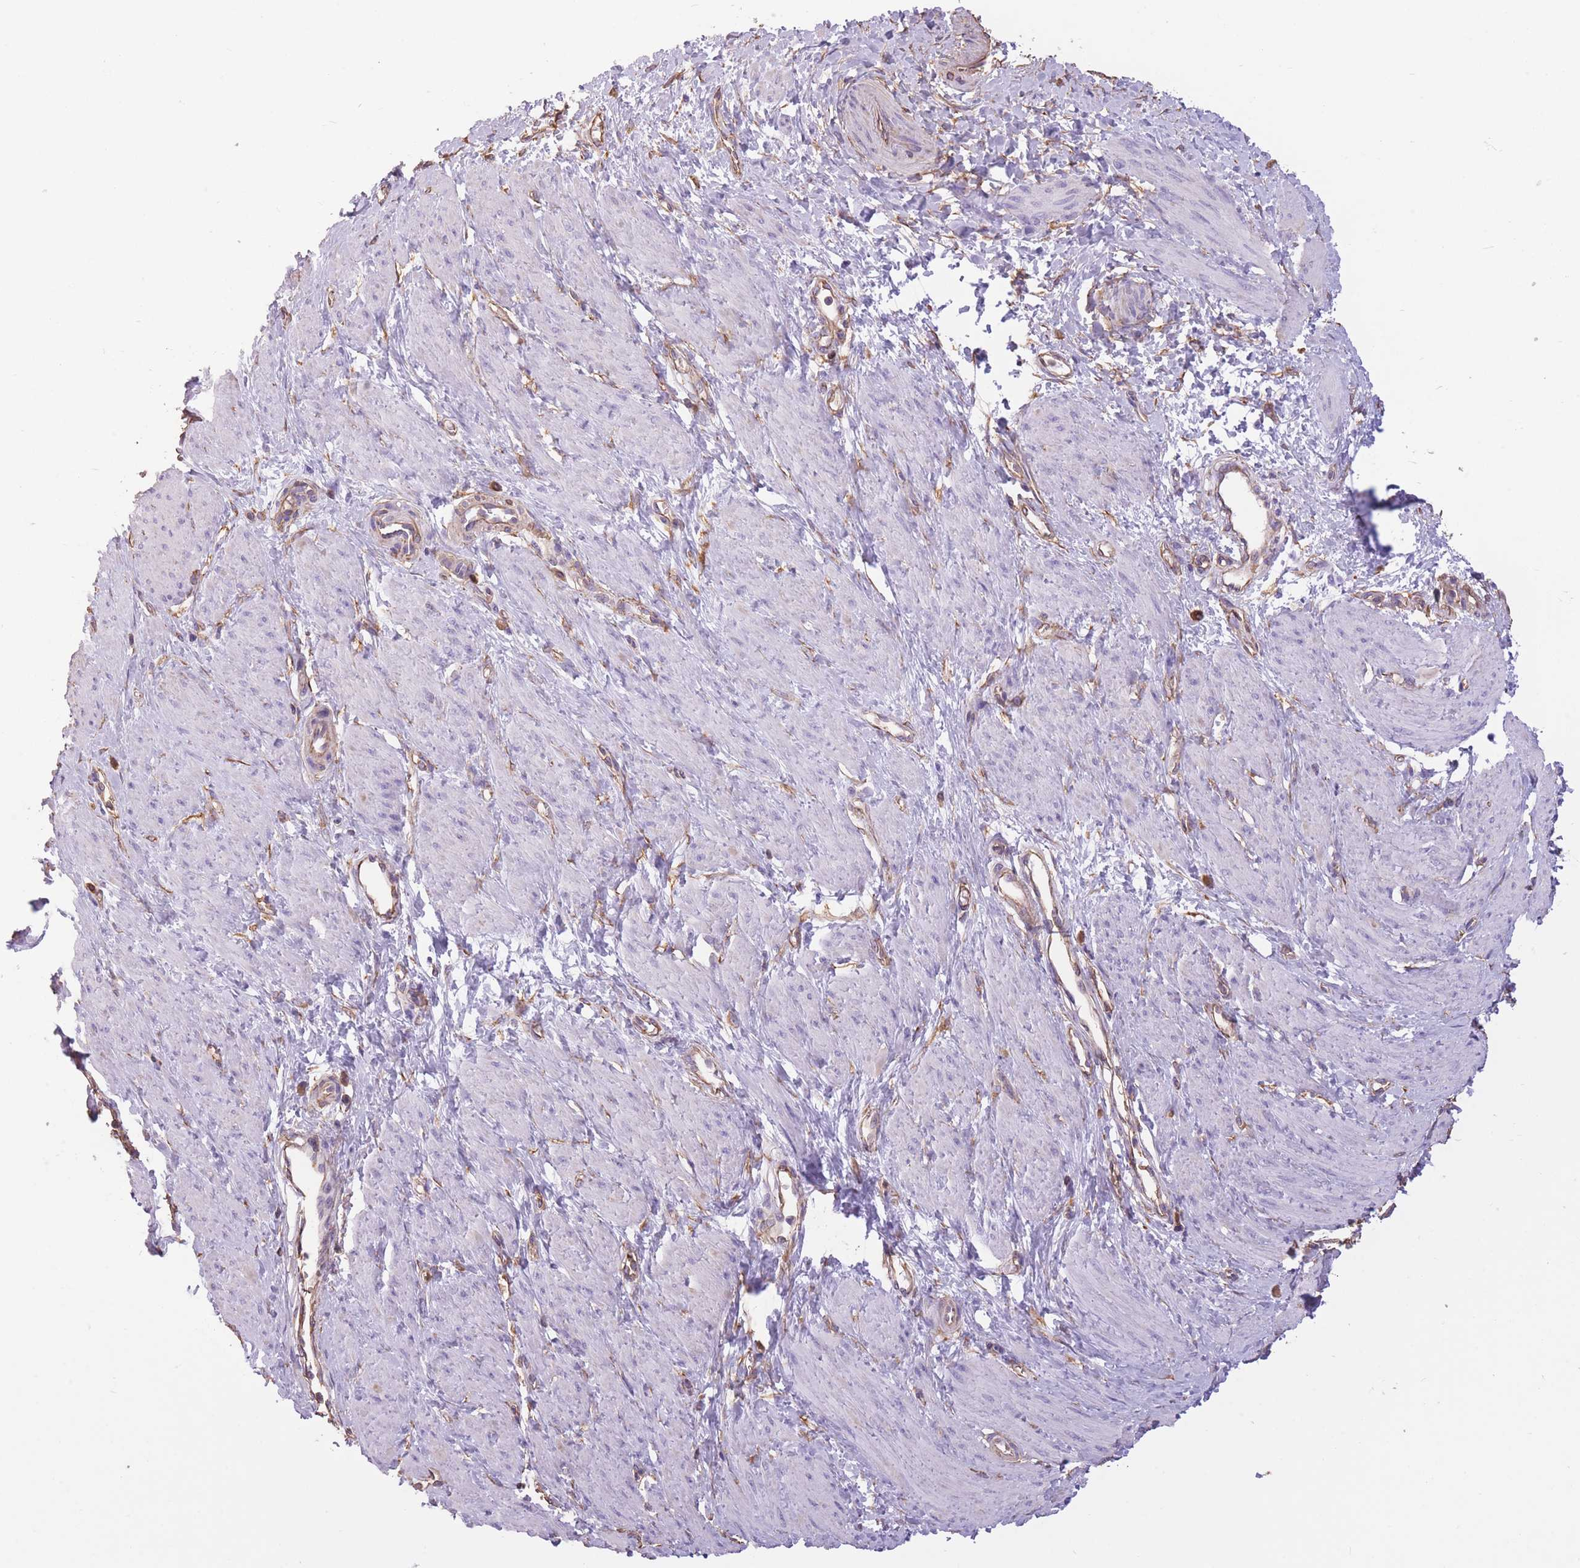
{"staining": {"intensity": "negative", "quantity": "none", "location": "none"}, "tissue": "smooth muscle", "cell_type": "Smooth muscle cells", "image_type": "normal", "snomed": [{"axis": "morphology", "description": "Normal tissue, NOS"}, {"axis": "topography", "description": "Smooth muscle"}, {"axis": "topography", "description": "Uterus"}], "caption": "Immunohistochemistry (IHC) micrograph of unremarkable smooth muscle stained for a protein (brown), which reveals no positivity in smooth muscle cells.", "gene": "ADD1", "patient": {"sex": "female", "age": 39}}